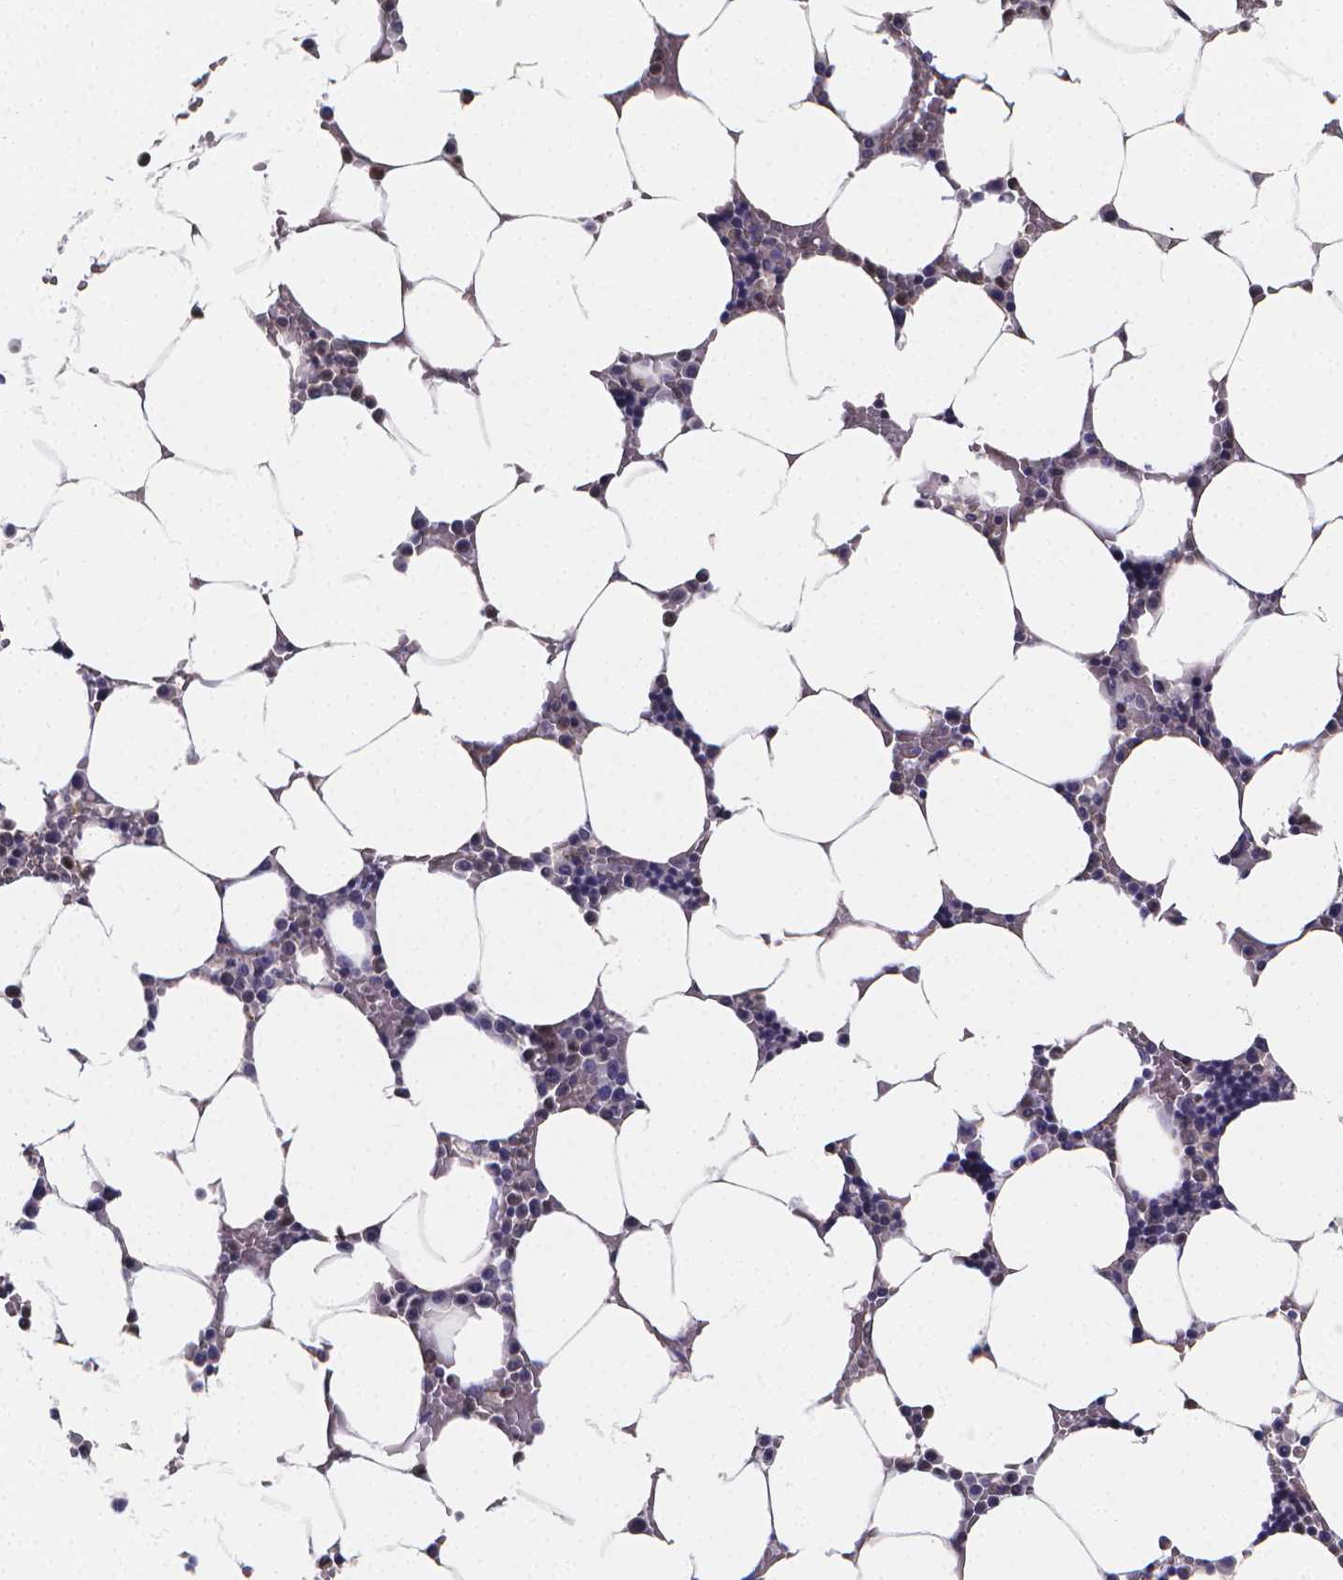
{"staining": {"intensity": "negative", "quantity": "none", "location": "none"}, "tissue": "bone marrow", "cell_type": "Hematopoietic cells", "image_type": "normal", "snomed": [{"axis": "morphology", "description": "Normal tissue, NOS"}, {"axis": "topography", "description": "Bone marrow"}], "caption": "An IHC photomicrograph of normal bone marrow is shown. There is no staining in hematopoietic cells of bone marrow. The staining is performed using DAB (3,3'-diaminobenzidine) brown chromogen with nuclei counter-stained in using hematoxylin.", "gene": "PAH", "patient": {"sex": "female", "age": 52}}